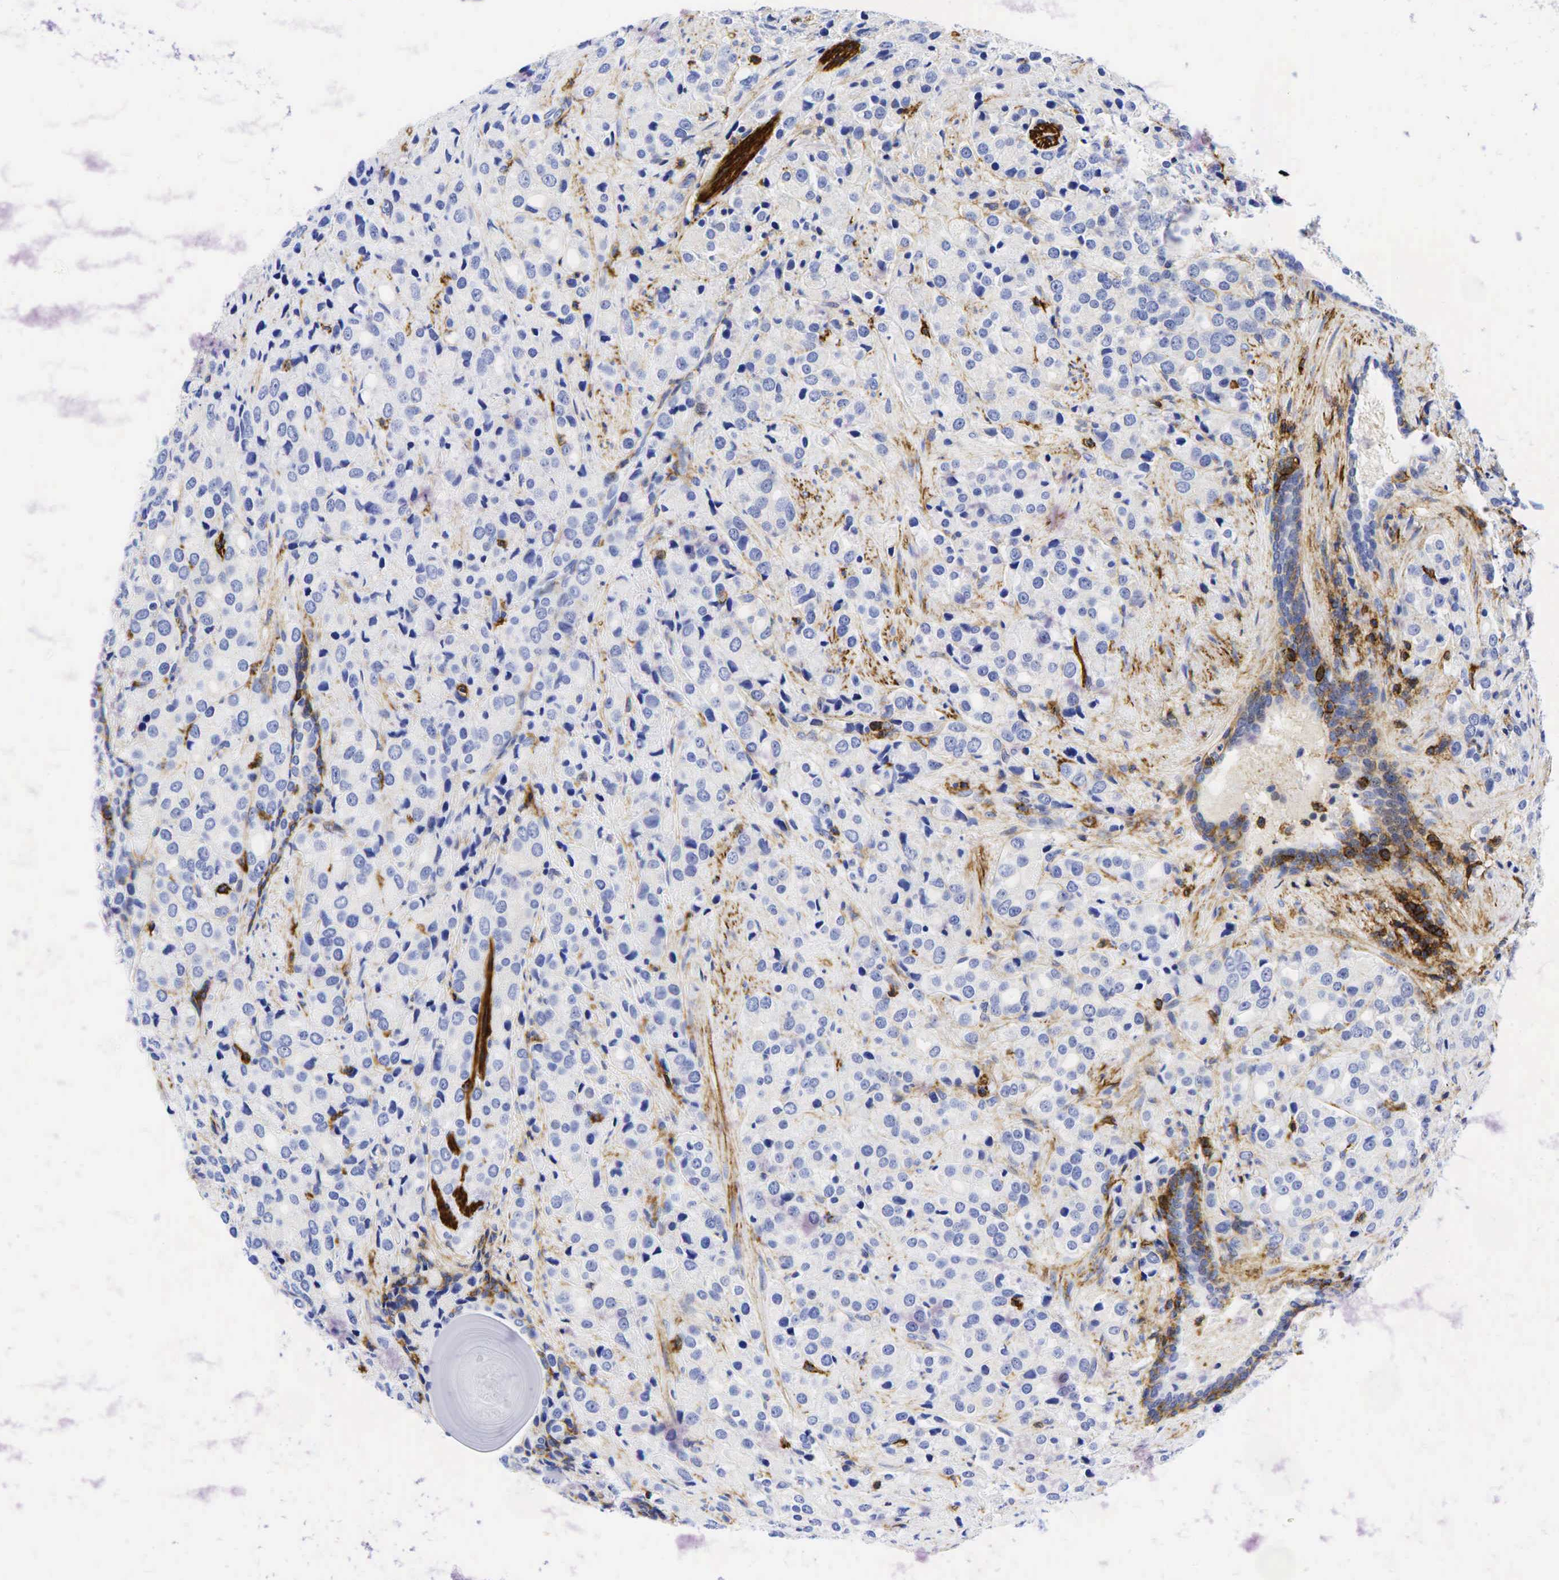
{"staining": {"intensity": "negative", "quantity": "none", "location": "none"}, "tissue": "prostate cancer", "cell_type": "Tumor cells", "image_type": "cancer", "snomed": [{"axis": "morphology", "description": "Adenocarcinoma, Medium grade"}, {"axis": "topography", "description": "Prostate"}], "caption": "Tumor cells show no significant protein expression in prostate cancer (medium-grade adenocarcinoma). (Immunohistochemistry, brightfield microscopy, high magnification).", "gene": "CD44", "patient": {"sex": "male", "age": 70}}